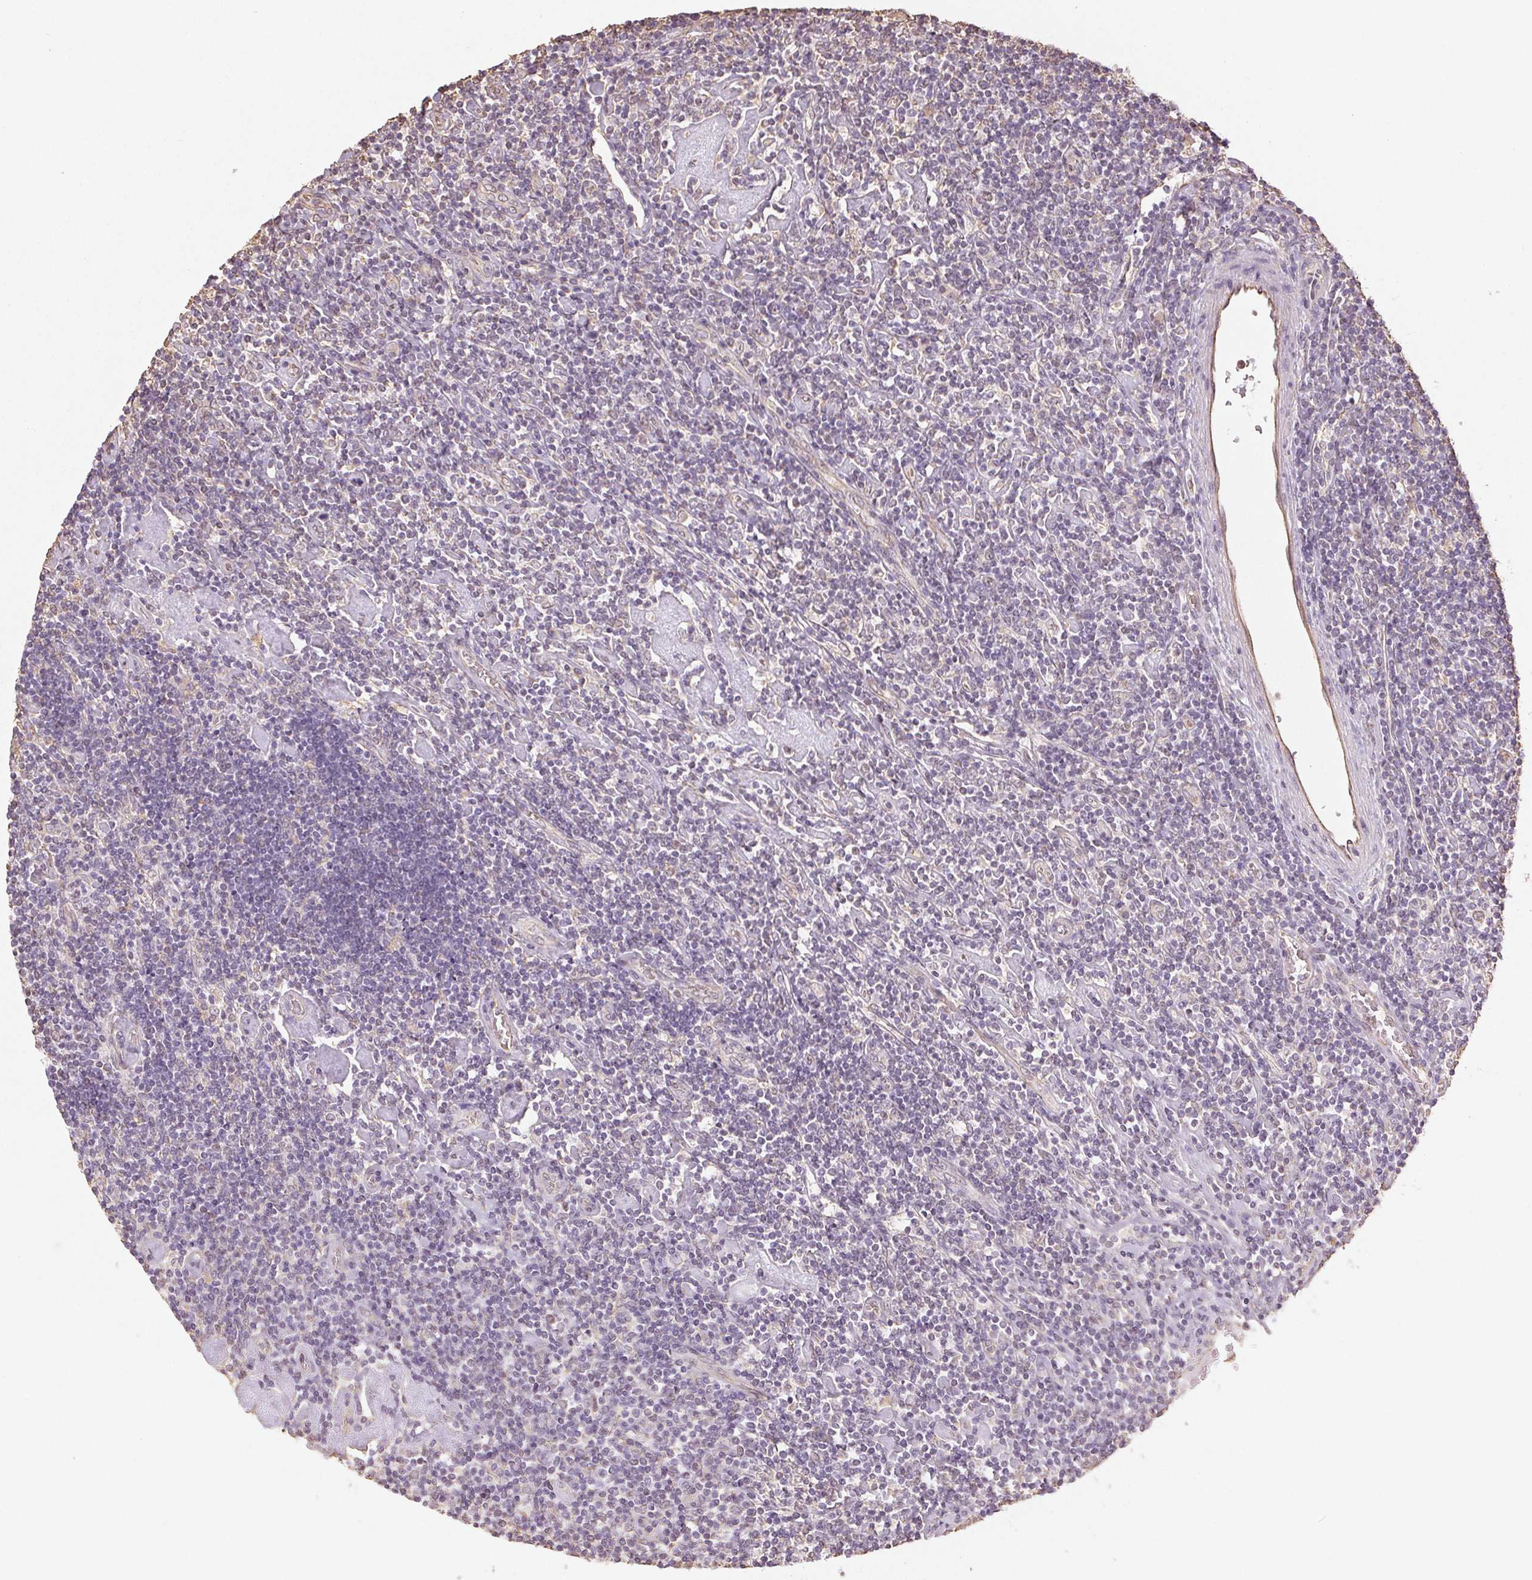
{"staining": {"intensity": "negative", "quantity": "none", "location": "none"}, "tissue": "lymphoma", "cell_type": "Tumor cells", "image_type": "cancer", "snomed": [{"axis": "morphology", "description": "Hodgkin's disease, NOS"}, {"axis": "topography", "description": "Lymph node"}], "caption": "There is no significant staining in tumor cells of Hodgkin's disease.", "gene": "COL7A1", "patient": {"sex": "male", "age": 40}}